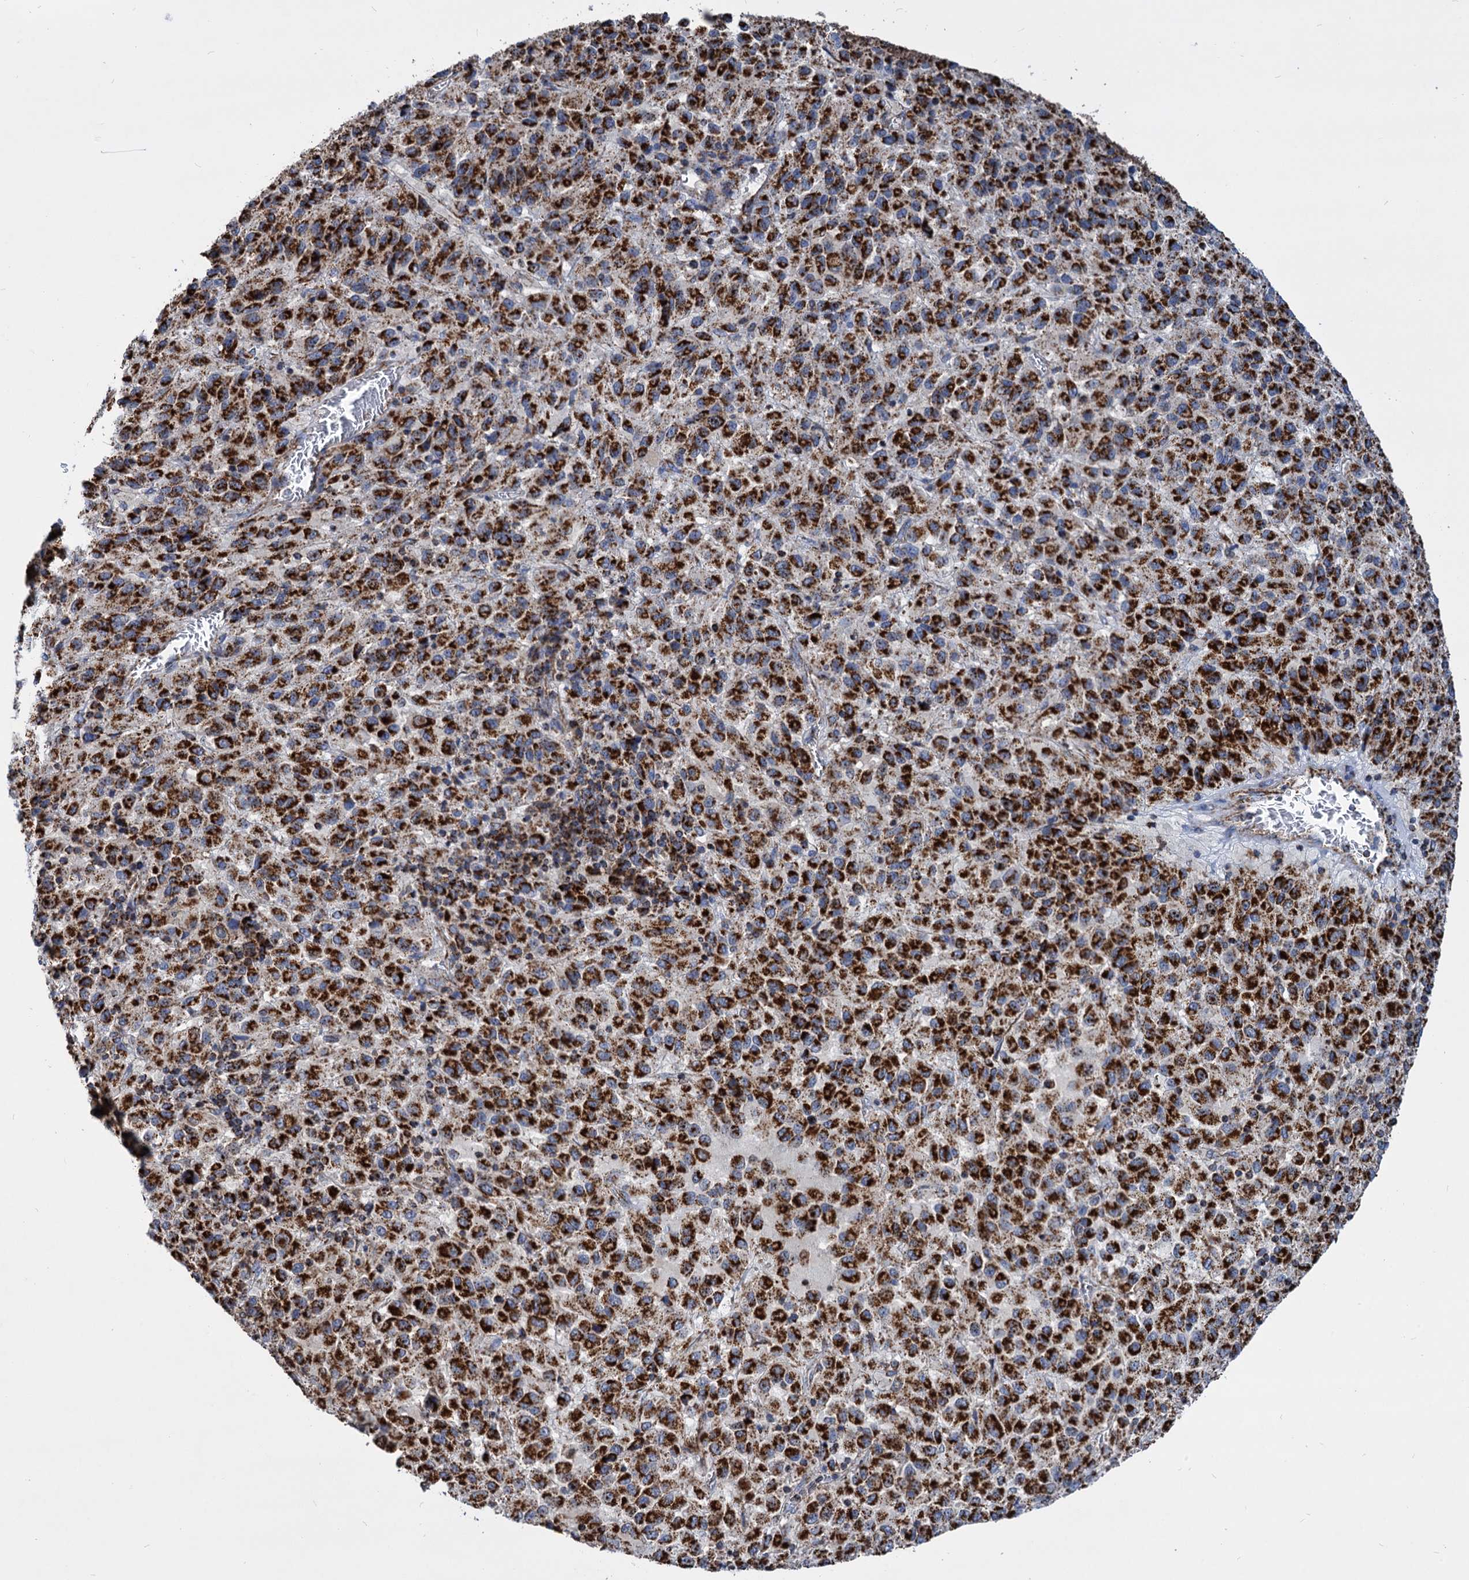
{"staining": {"intensity": "strong", "quantity": ">75%", "location": "cytoplasmic/membranous"}, "tissue": "melanoma", "cell_type": "Tumor cells", "image_type": "cancer", "snomed": [{"axis": "morphology", "description": "Malignant melanoma, Metastatic site"}, {"axis": "topography", "description": "Lung"}], "caption": "Protein analysis of melanoma tissue exhibits strong cytoplasmic/membranous positivity in about >75% of tumor cells.", "gene": "TIMM10", "patient": {"sex": "male", "age": 64}}